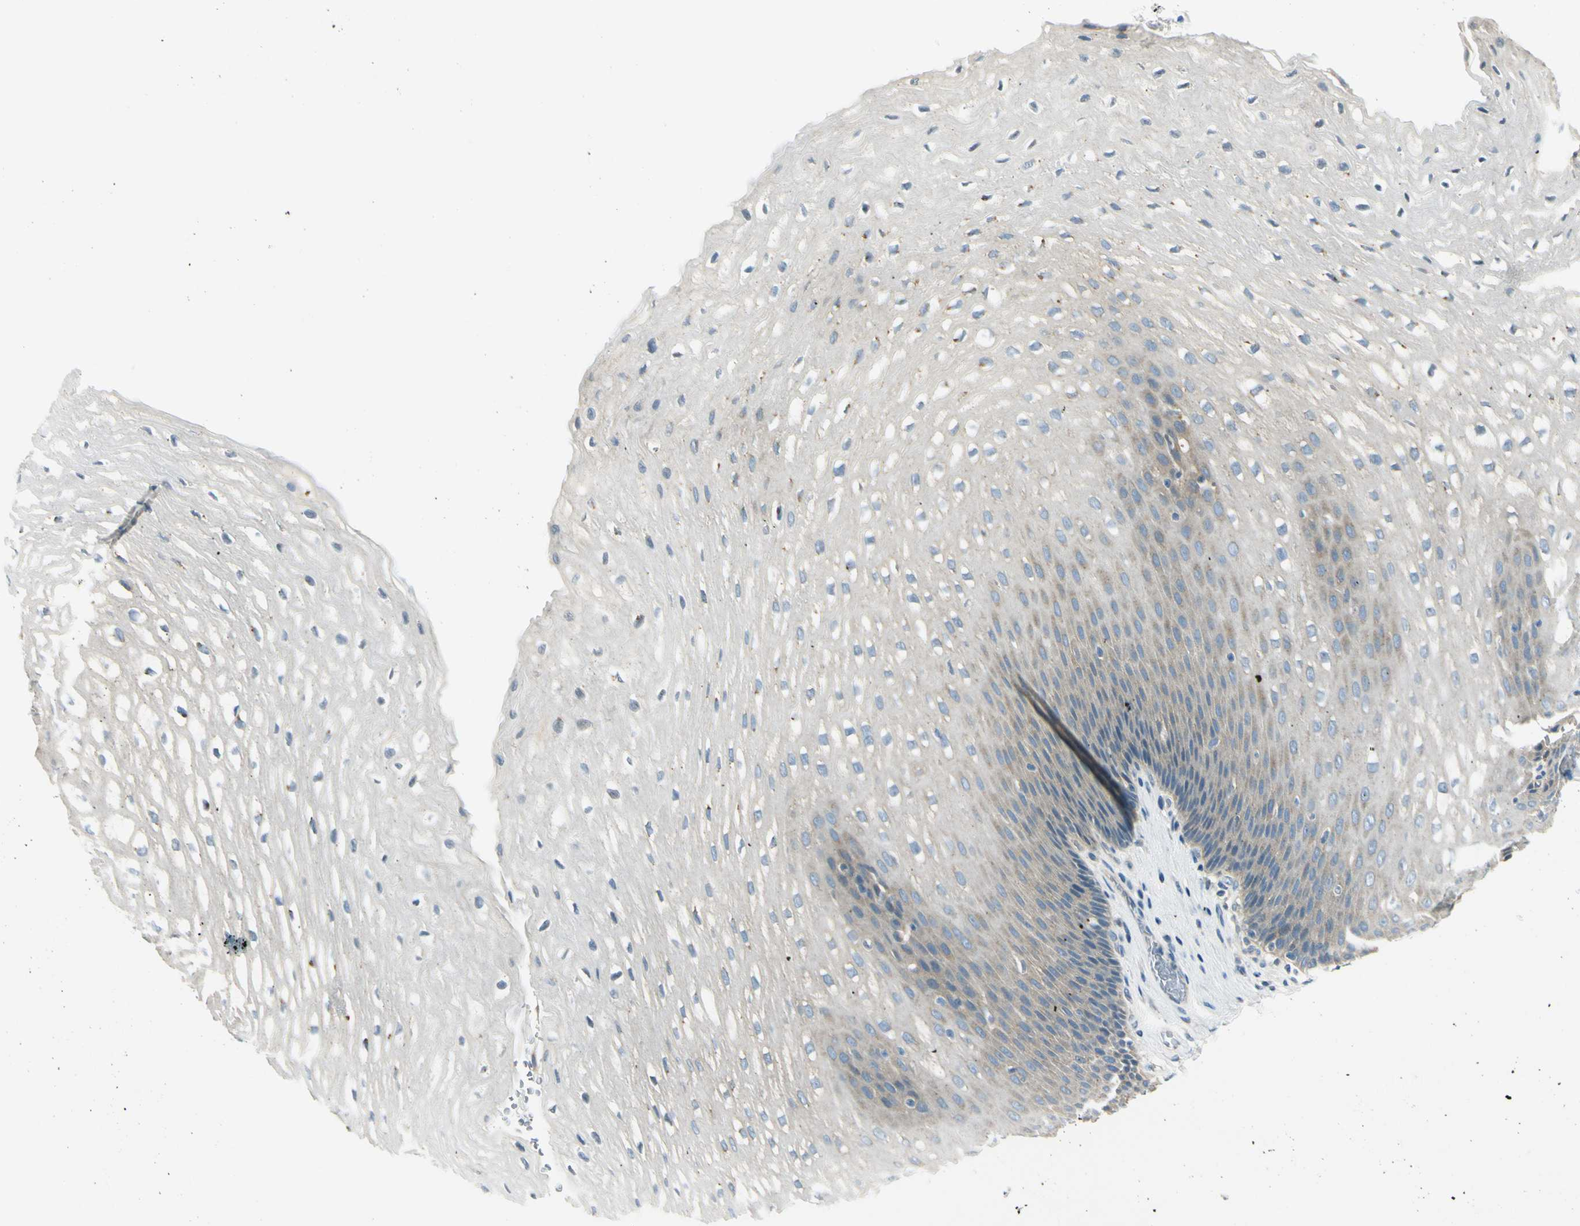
{"staining": {"intensity": "weak", "quantity": "<25%", "location": "cytoplasmic/membranous"}, "tissue": "esophagus", "cell_type": "Squamous epithelial cells", "image_type": "normal", "snomed": [{"axis": "morphology", "description": "Normal tissue, NOS"}, {"axis": "topography", "description": "Esophagus"}], "caption": "IHC photomicrograph of normal human esophagus stained for a protein (brown), which shows no staining in squamous epithelial cells.", "gene": "LAMA3", "patient": {"sex": "male", "age": 48}}